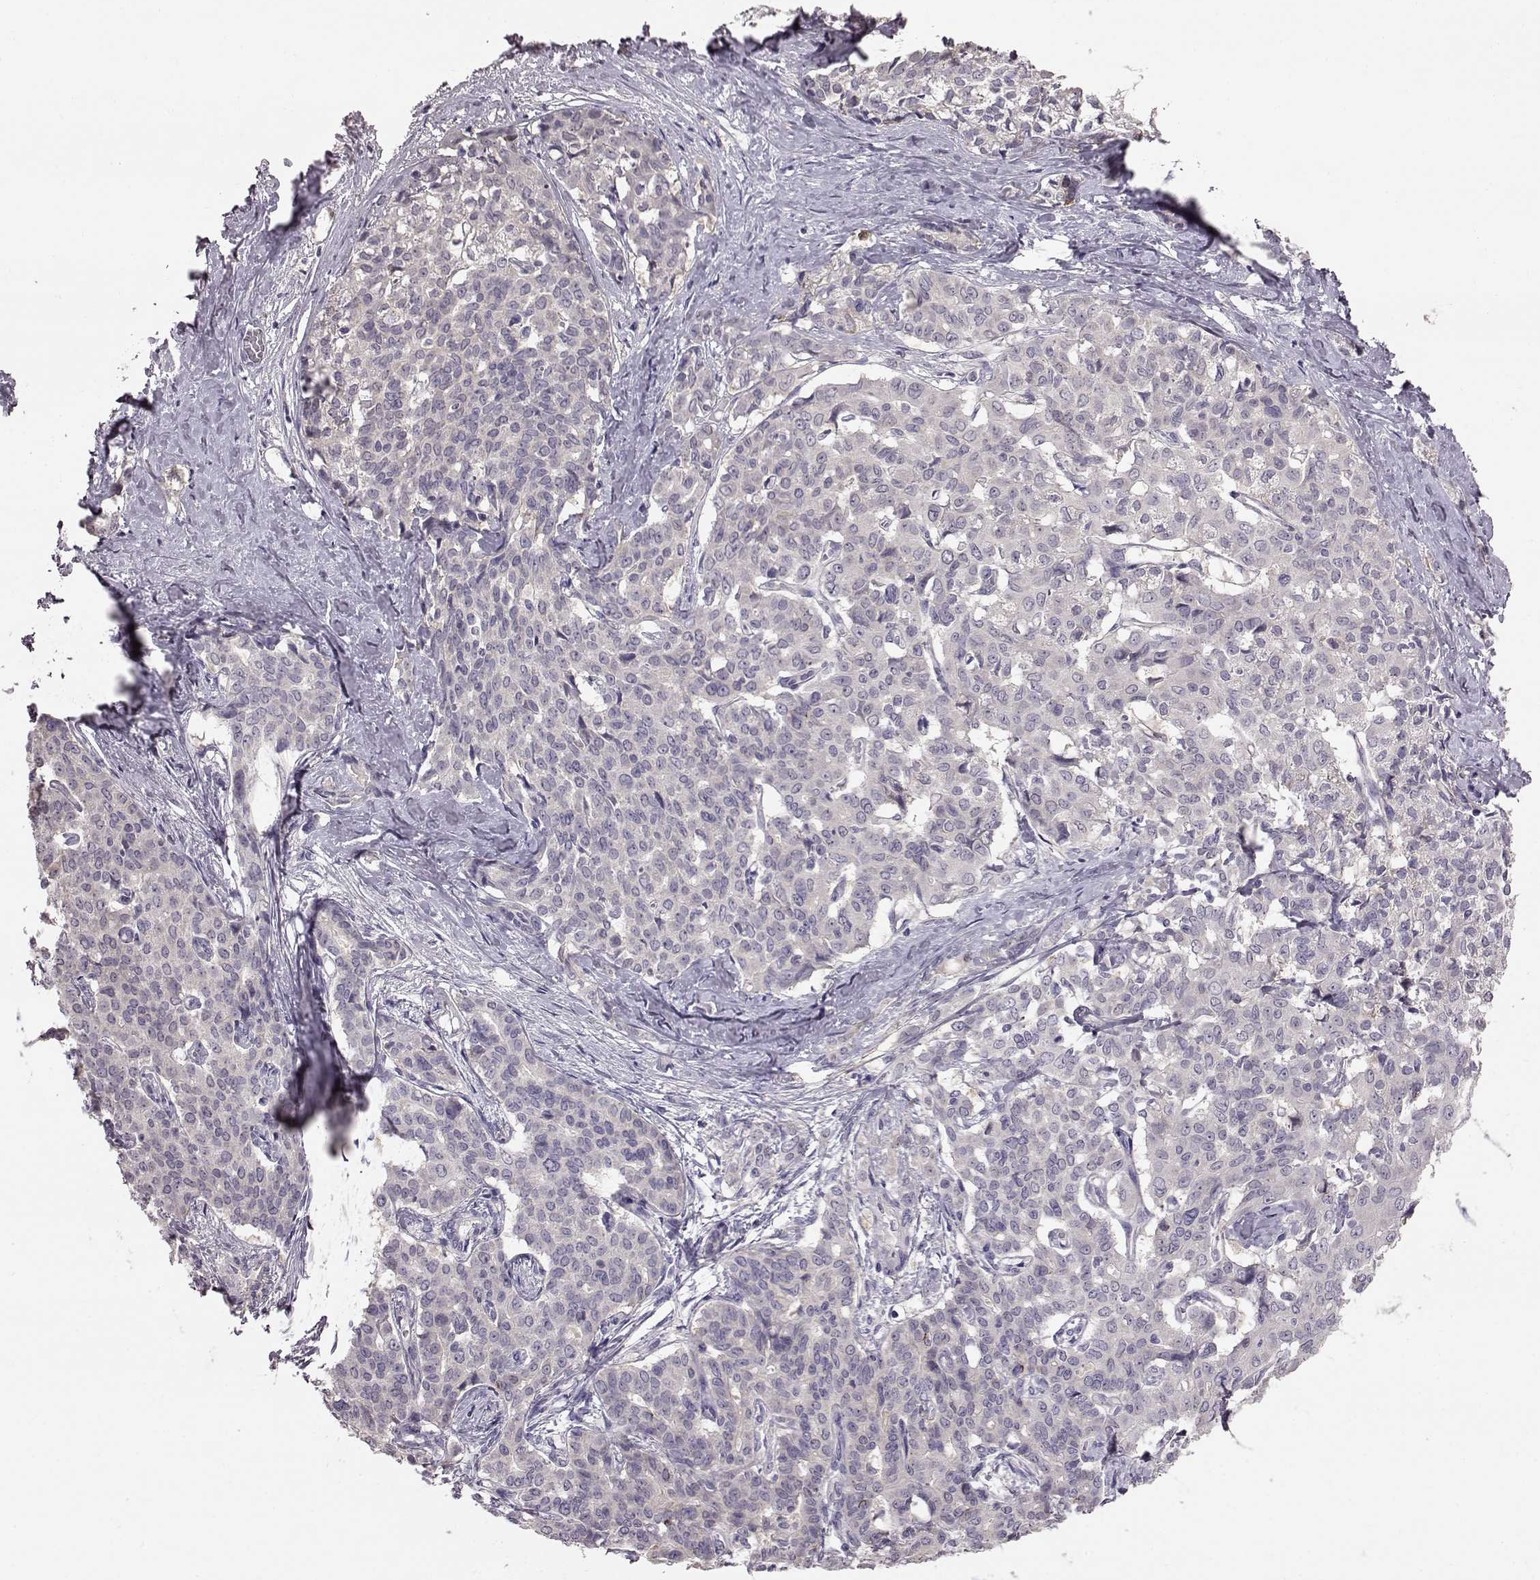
{"staining": {"intensity": "negative", "quantity": "none", "location": "none"}, "tissue": "liver cancer", "cell_type": "Tumor cells", "image_type": "cancer", "snomed": [{"axis": "morphology", "description": "Cholangiocarcinoma"}, {"axis": "topography", "description": "Liver"}], "caption": "Tumor cells are negative for protein expression in human liver cancer (cholangiocarcinoma).", "gene": "ADGRG2", "patient": {"sex": "female", "age": 47}}